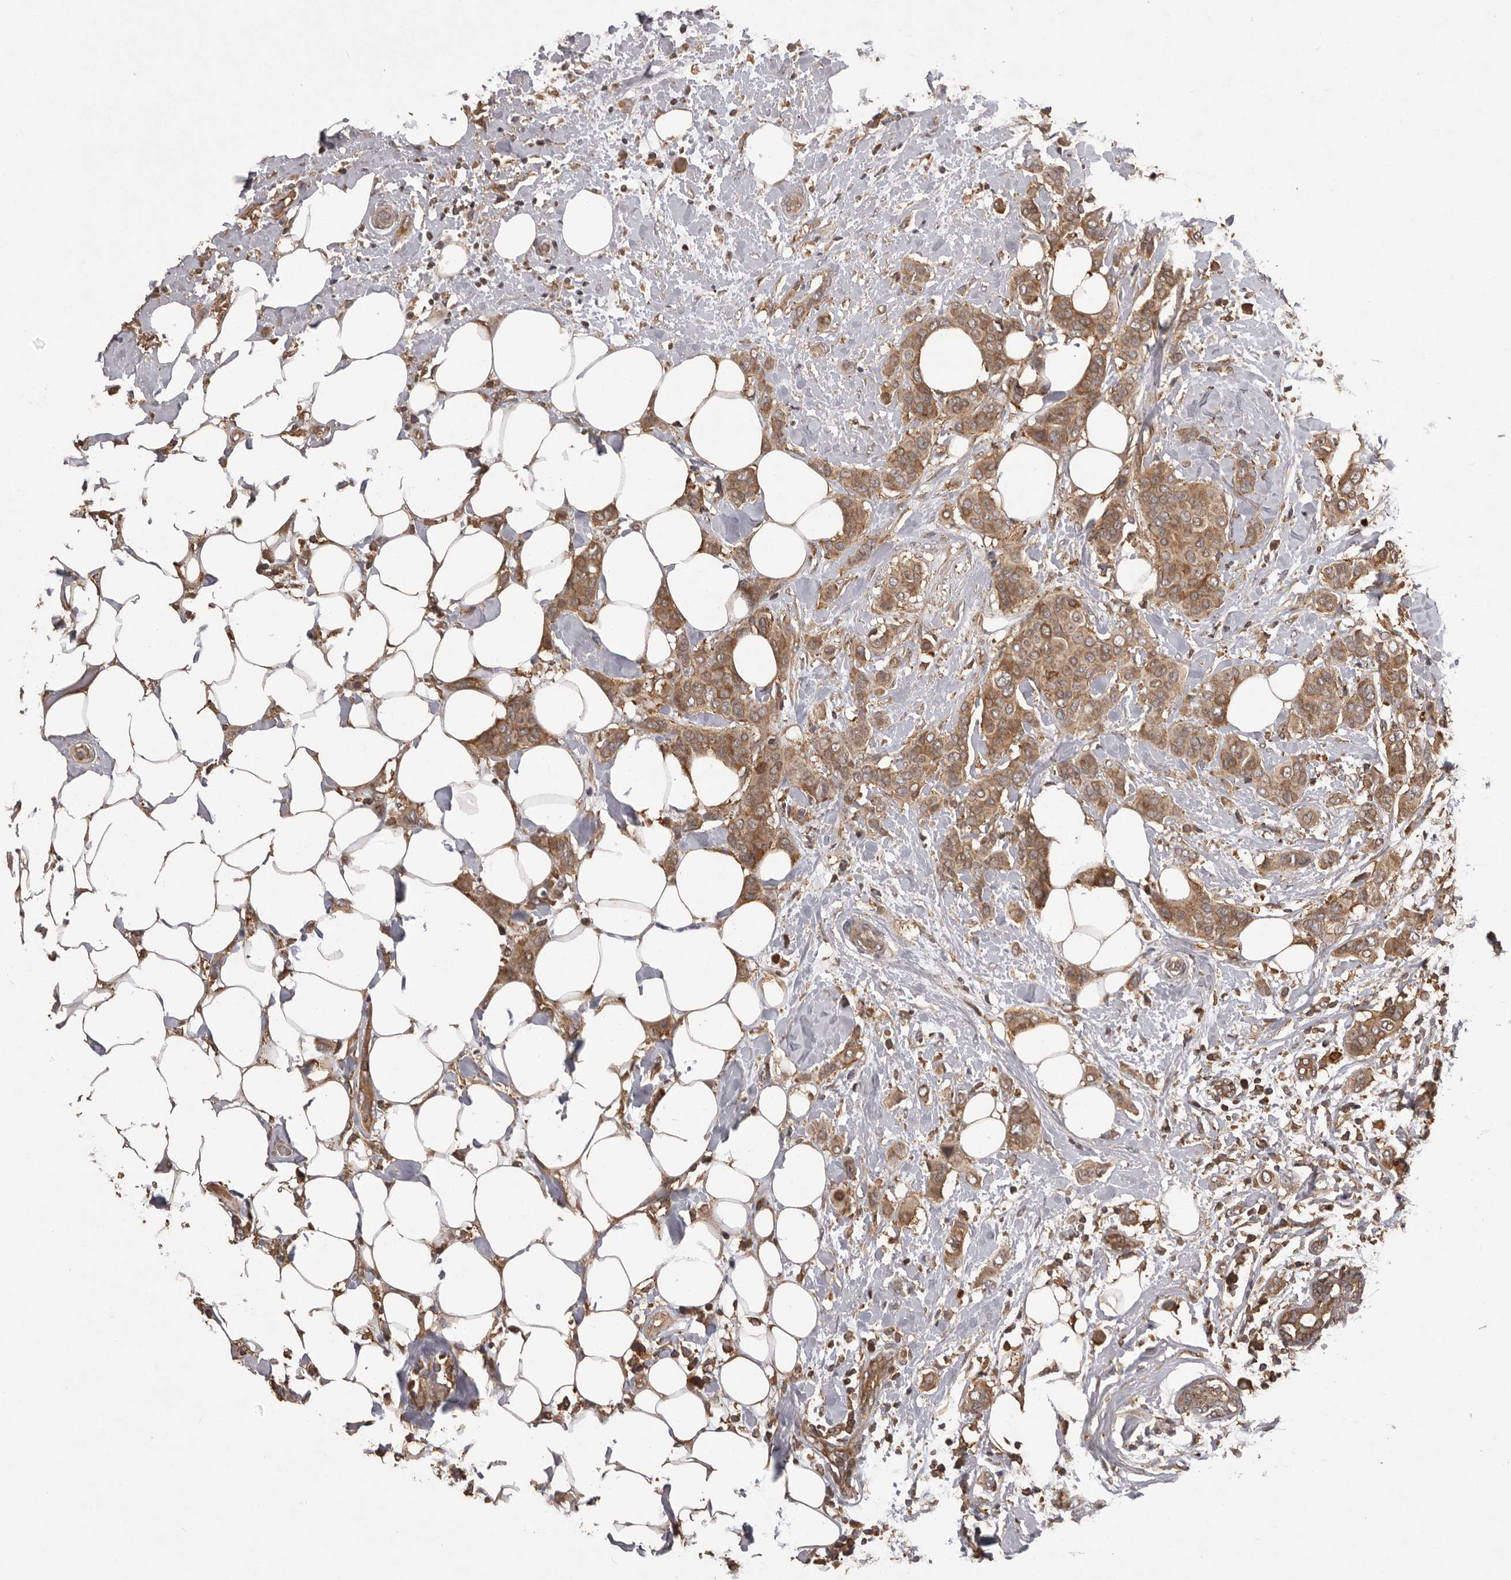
{"staining": {"intensity": "moderate", "quantity": ">75%", "location": "cytoplasmic/membranous"}, "tissue": "breast cancer", "cell_type": "Tumor cells", "image_type": "cancer", "snomed": [{"axis": "morphology", "description": "Lobular carcinoma"}, {"axis": "topography", "description": "Breast"}], "caption": "Breast lobular carcinoma tissue demonstrates moderate cytoplasmic/membranous expression in approximately >75% of tumor cells, visualized by immunohistochemistry.", "gene": "SLC22A3", "patient": {"sex": "female", "age": 51}}